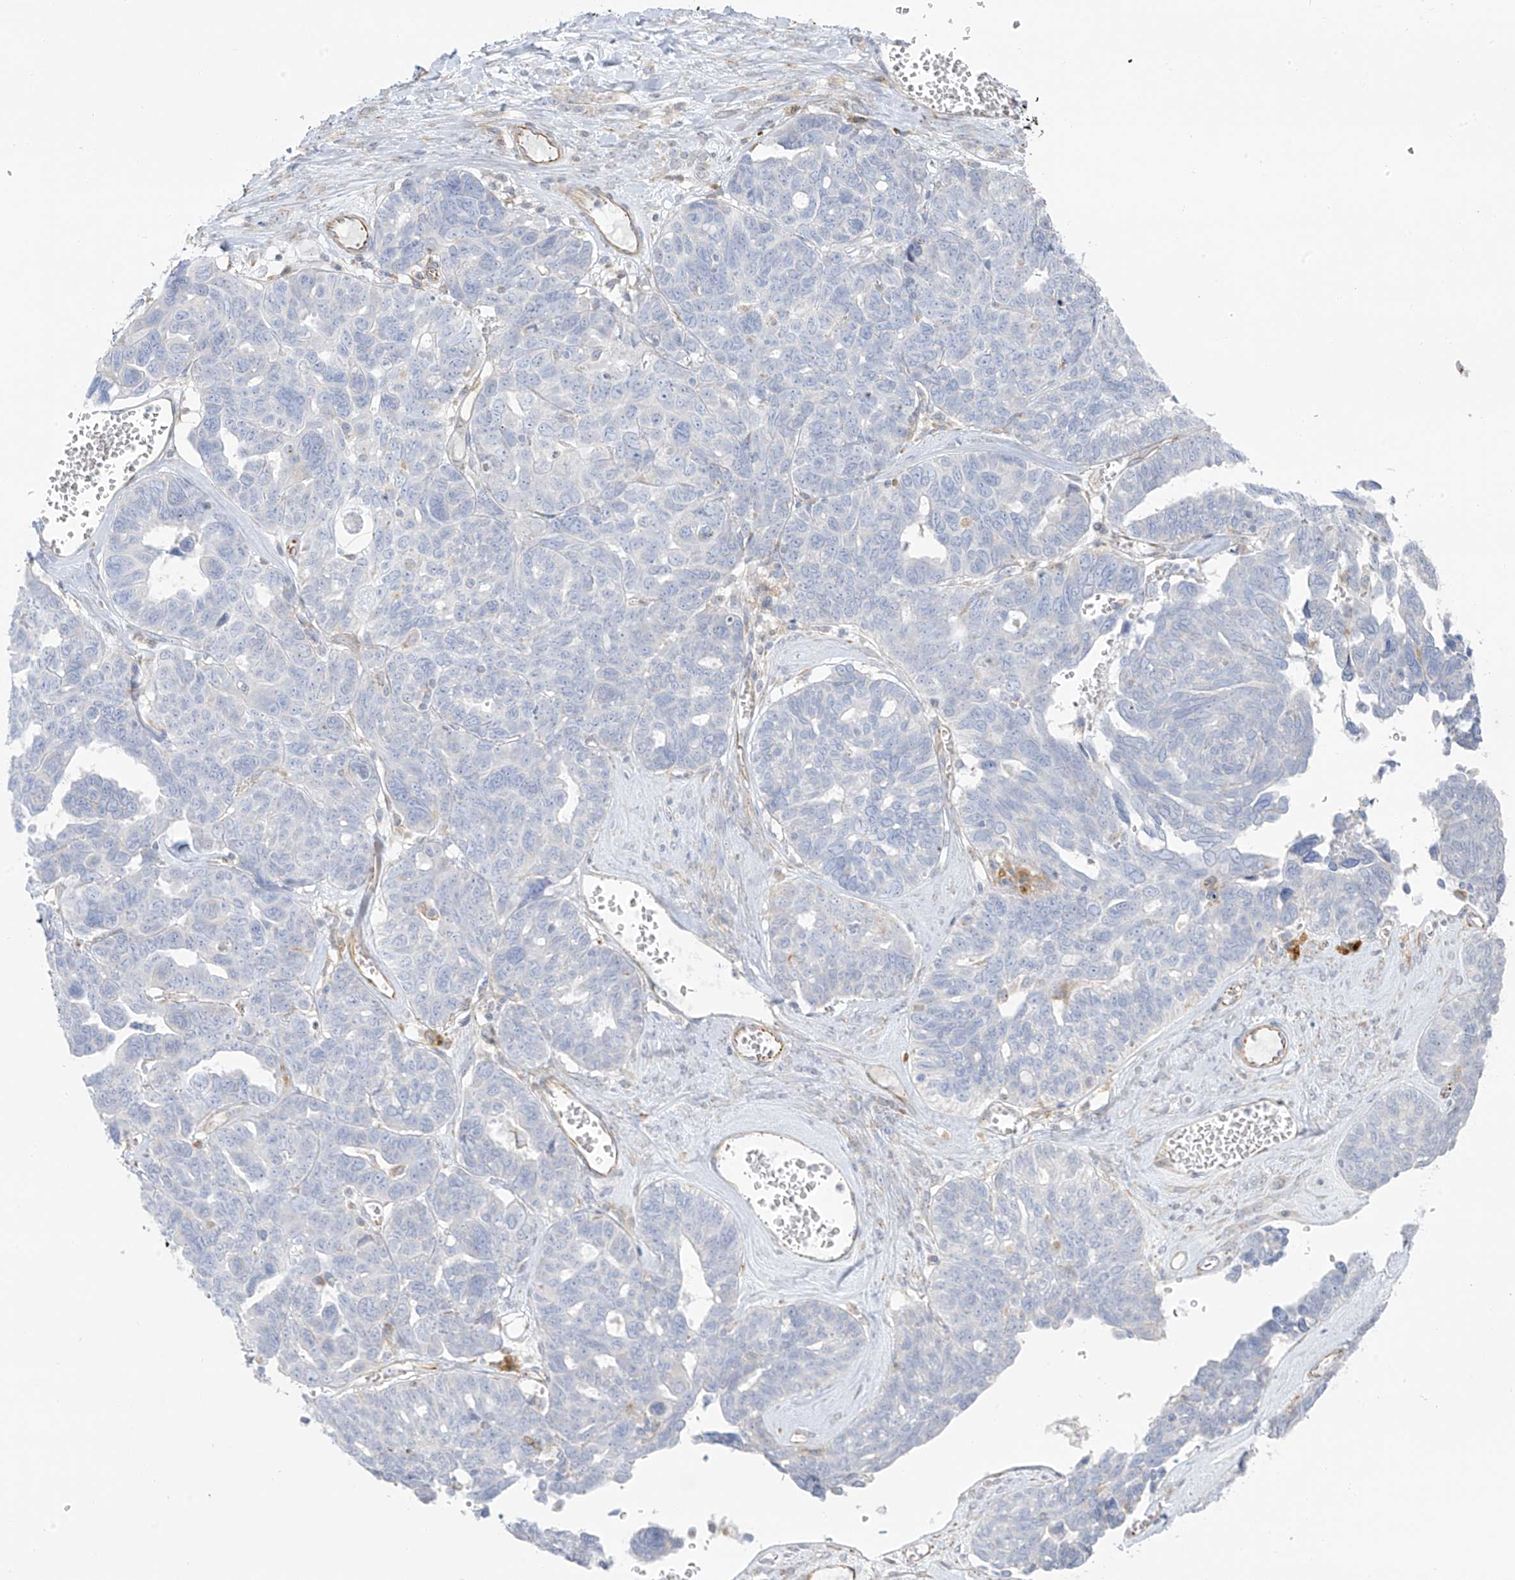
{"staining": {"intensity": "negative", "quantity": "none", "location": "none"}, "tissue": "ovarian cancer", "cell_type": "Tumor cells", "image_type": "cancer", "snomed": [{"axis": "morphology", "description": "Cystadenocarcinoma, serous, NOS"}, {"axis": "topography", "description": "Ovary"}], "caption": "IHC histopathology image of human ovarian serous cystadenocarcinoma stained for a protein (brown), which exhibits no positivity in tumor cells.", "gene": "TAL2", "patient": {"sex": "female", "age": 79}}